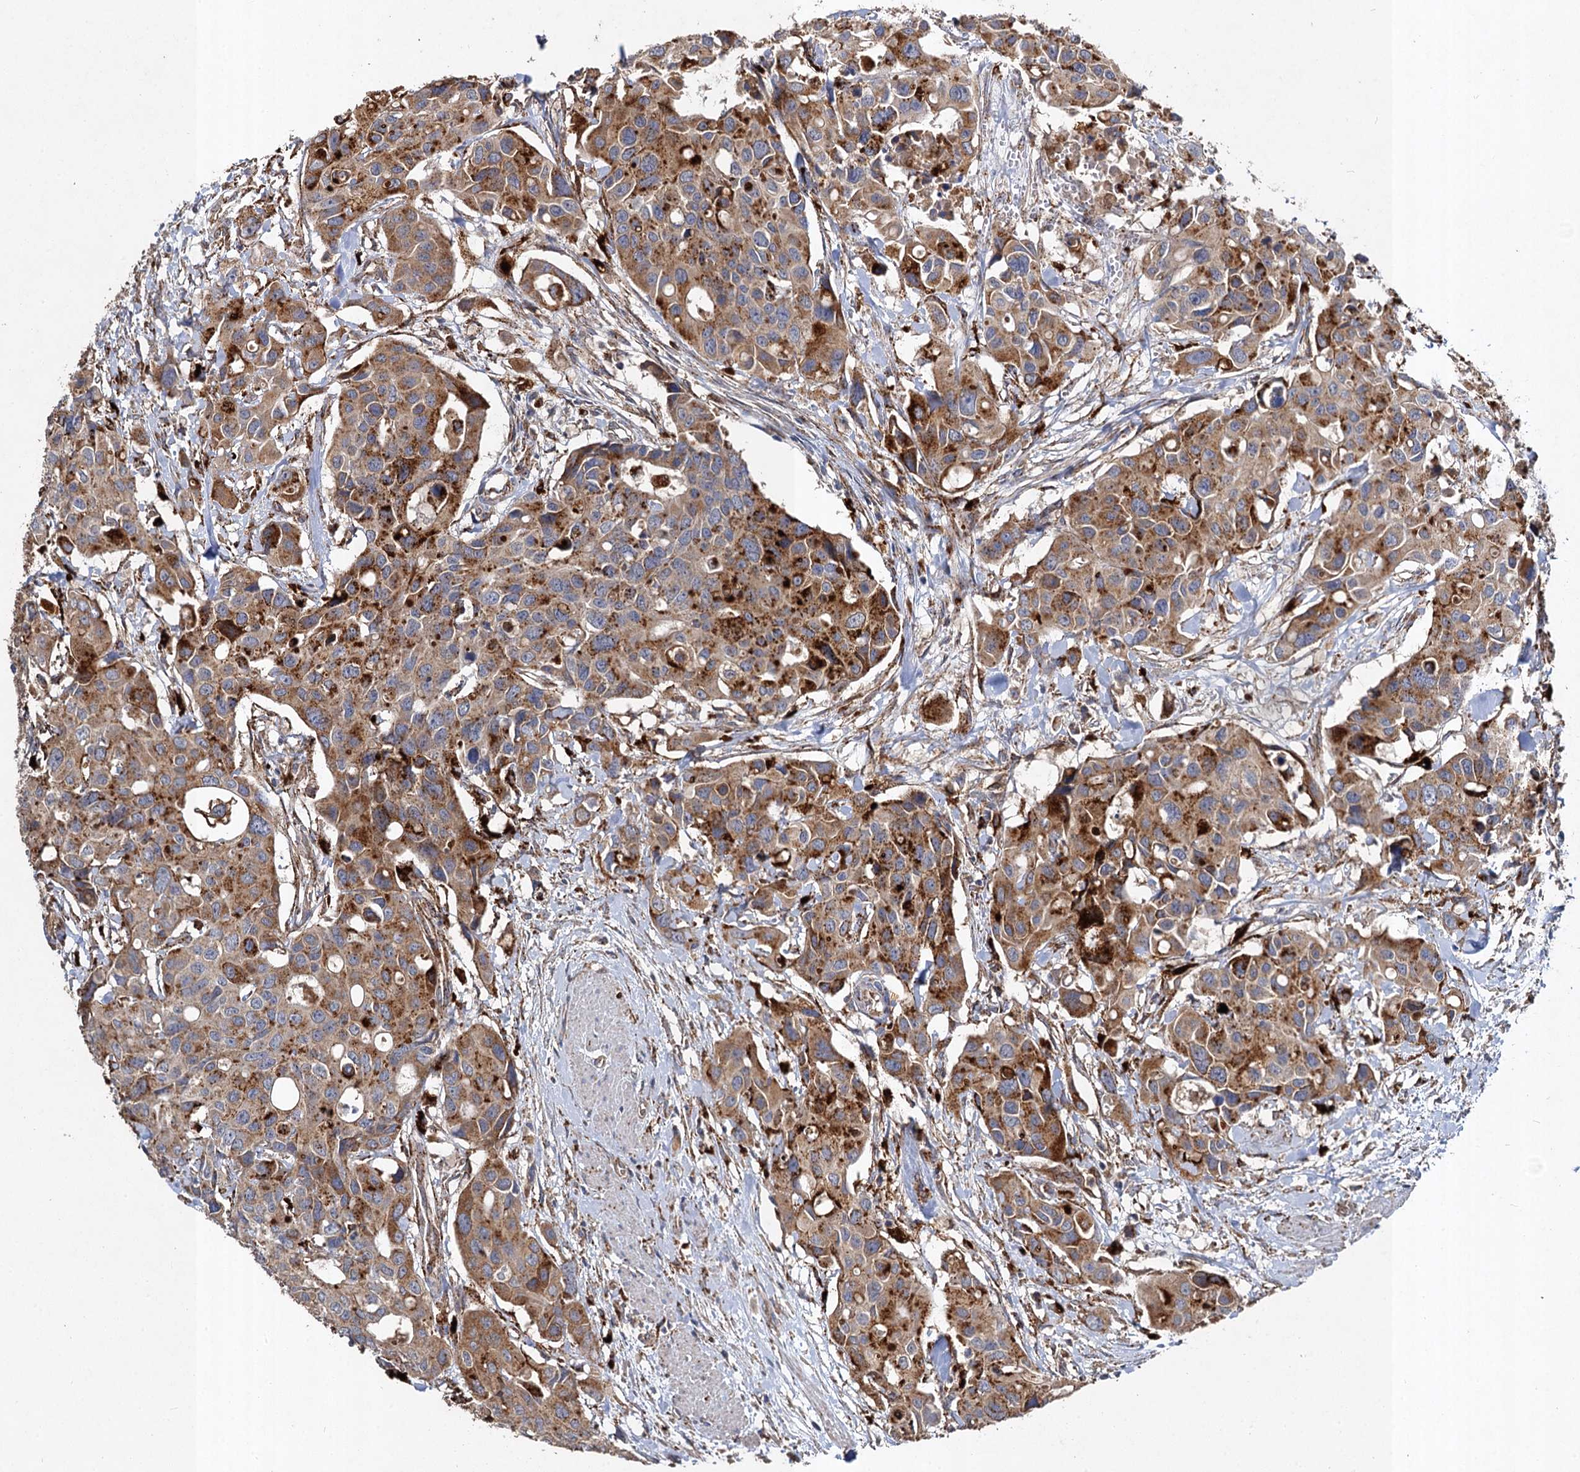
{"staining": {"intensity": "strong", "quantity": "25%-75%", "location": "cytoplasmic/membranous"}, "tissue": "colorectal cancer", "cell_type": "Tumor cells", "image_type": "cancer", "snomed": [{"axis": "morphology", "description": "Adenocarcinoma, NOS"}, {"axis": "topography", "description": "Colon"}], "caption": "Human adenocarcinoma (colorectal) stained for a protein (brown) shows strong cytoplasmic/membranous positive staining in approximately 25%-75% of tumor cells.", "gene": "GBA1", "patient": {"sex": "male", "age": 77}}